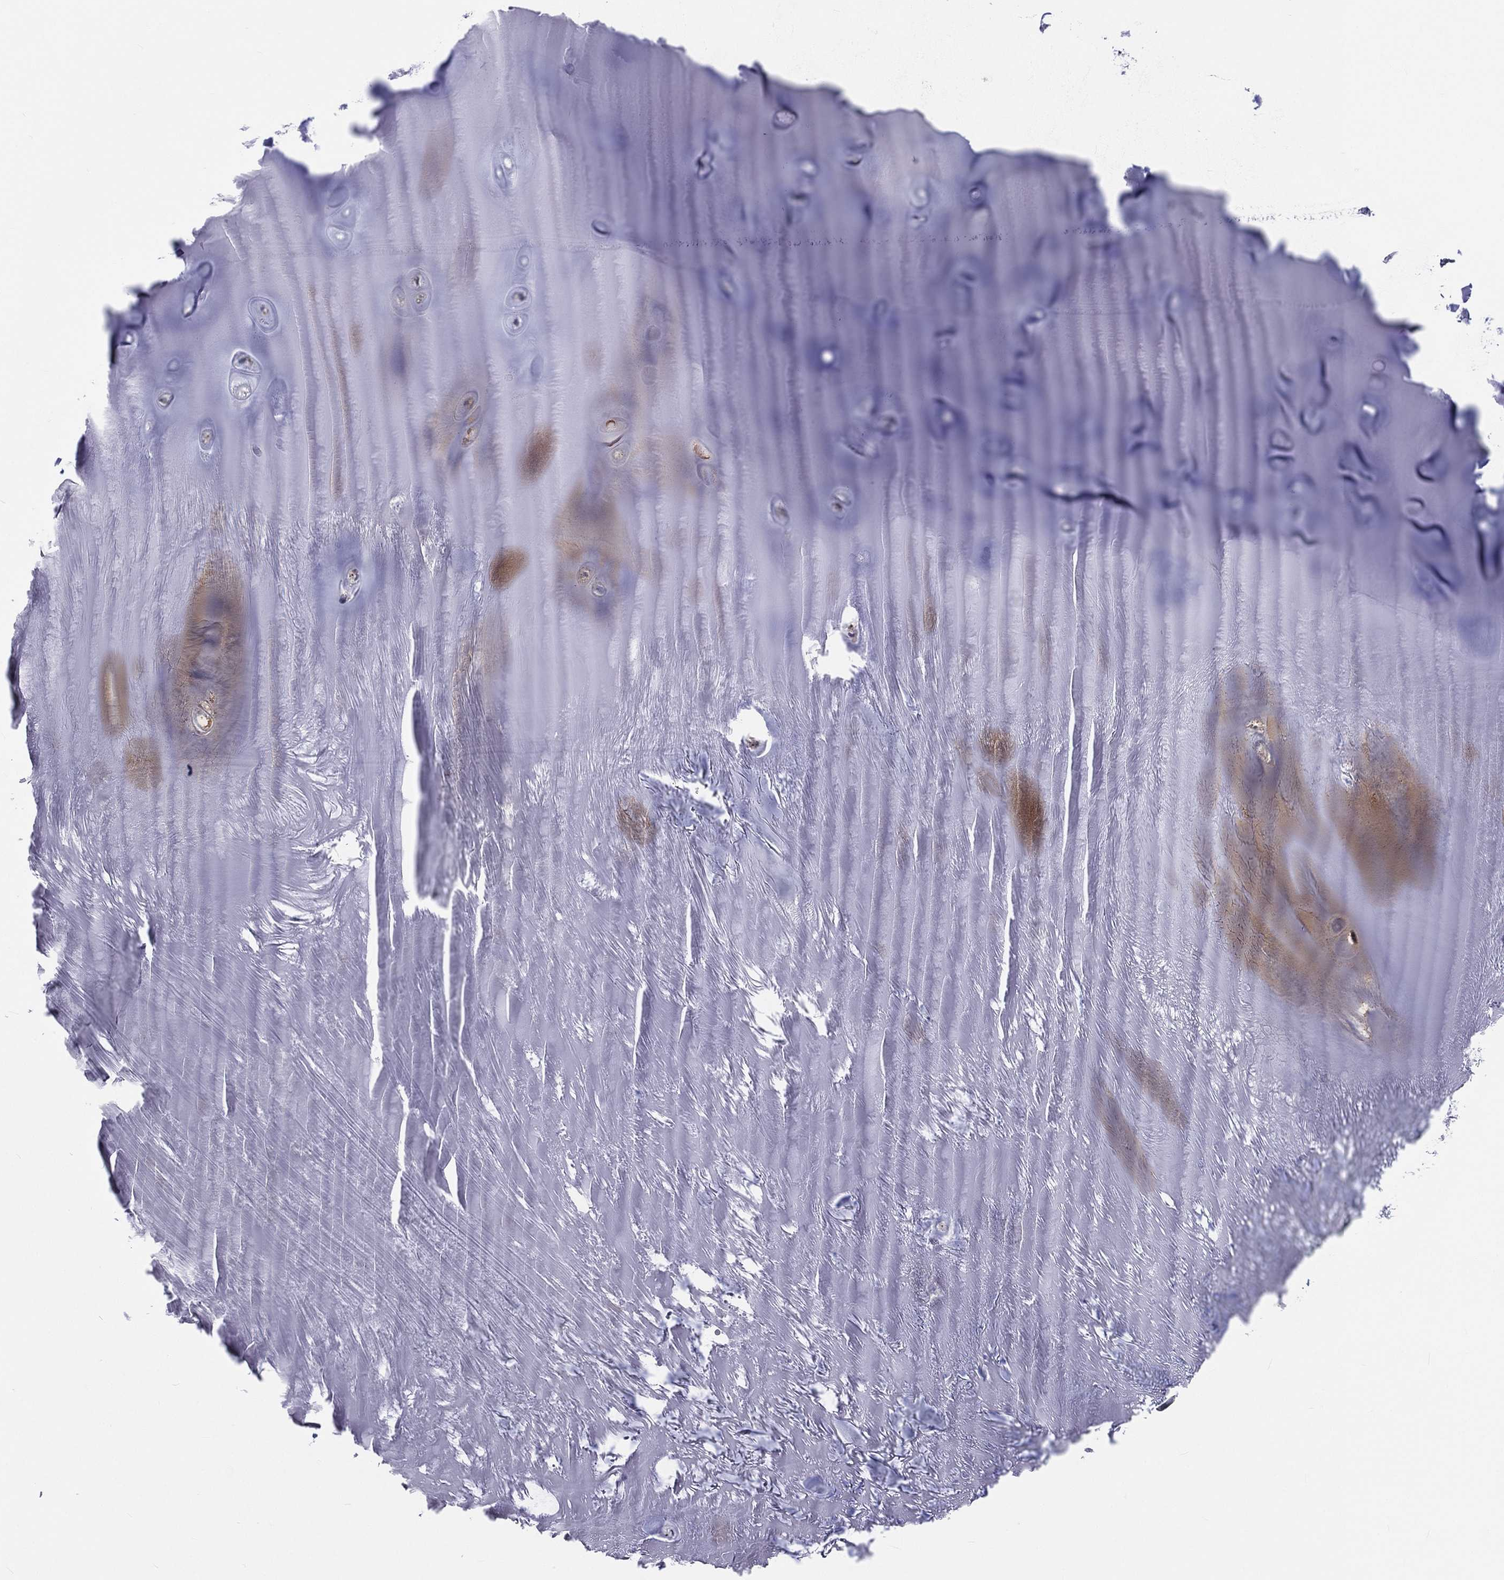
{"staining": {"intensity": "negative", "quantity": "none", "location": "none"}, "tissue": "adipose tissue", "cell_type": "Adipocytes", "image_type": "normal", "snomed": [{"axis": "morphology", "description": "Normal tissue, NOS"}, {"axis": "topography", "description": "Cartilage tissue"}], "caption": "Immunohistochemistry image of unremarkable adipose tissue: human adipose tissue stained with DAB shows no significant protein staining in adipocytes.", "gene": "CROCC", "patient": {"sex": "male", "age": 81}}